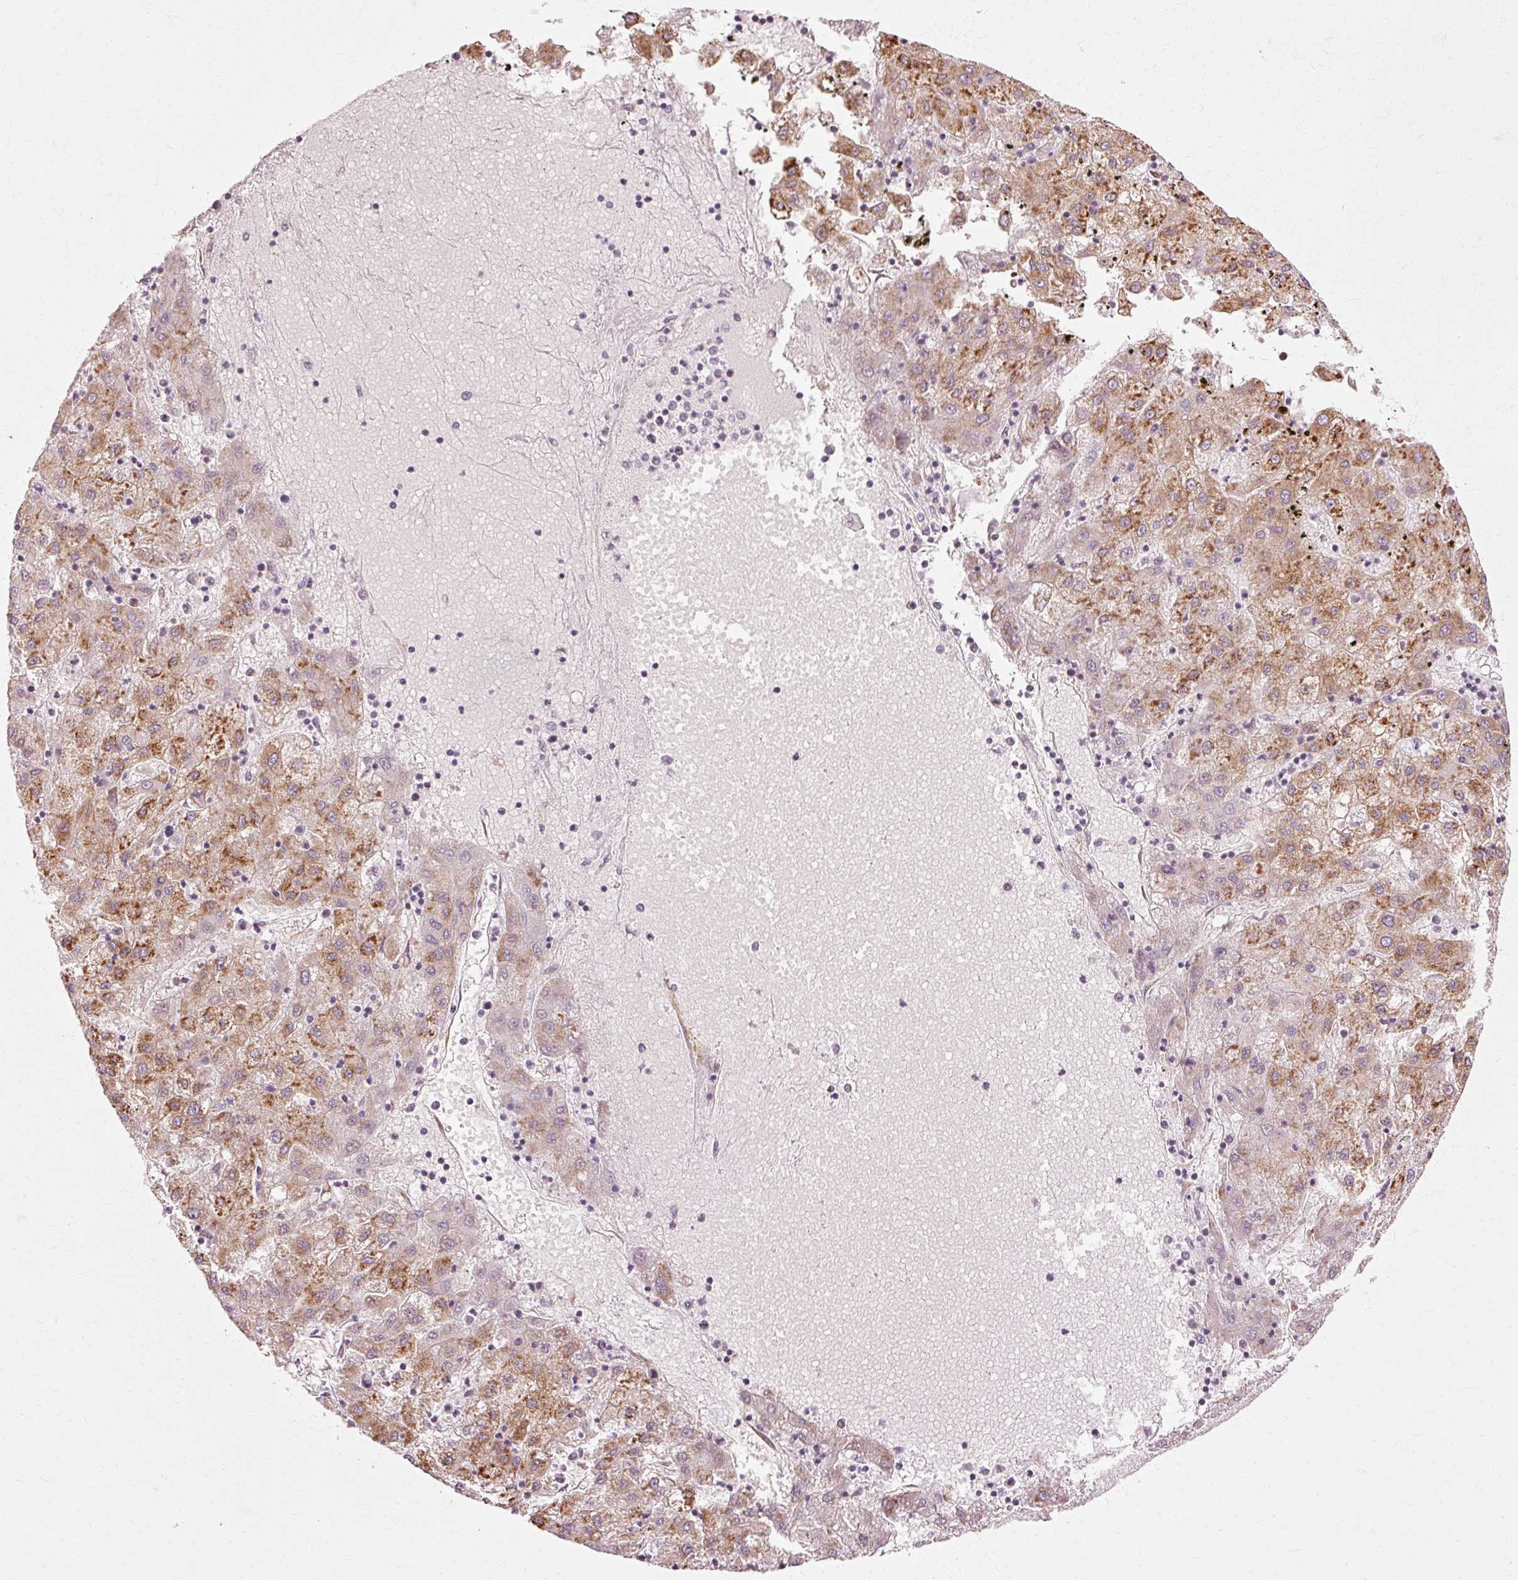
{"staining": {"intensity": "moderate", "quantity": "25%-75%", "location": "cytoplasmic/membranous"}, "tissue": "liver cancer", "cell_type": "Tumor cells", "image_type": "cancer", "snomed": [{"axis": "morphology", "description": "Carcinoma, Hepatocellular, NOS"}, {"axis": "topography", "description": "Liver"}], "caption": "Protein staining exhibits moderate cytoplasmic/membranous positivity in approximately 25%-75% of tumor cells in liver cancer. (IHC, brightfield microscopy, high magnification).", "gene": "RGPD5", "patient": {"sex": "male", "age": 72}}